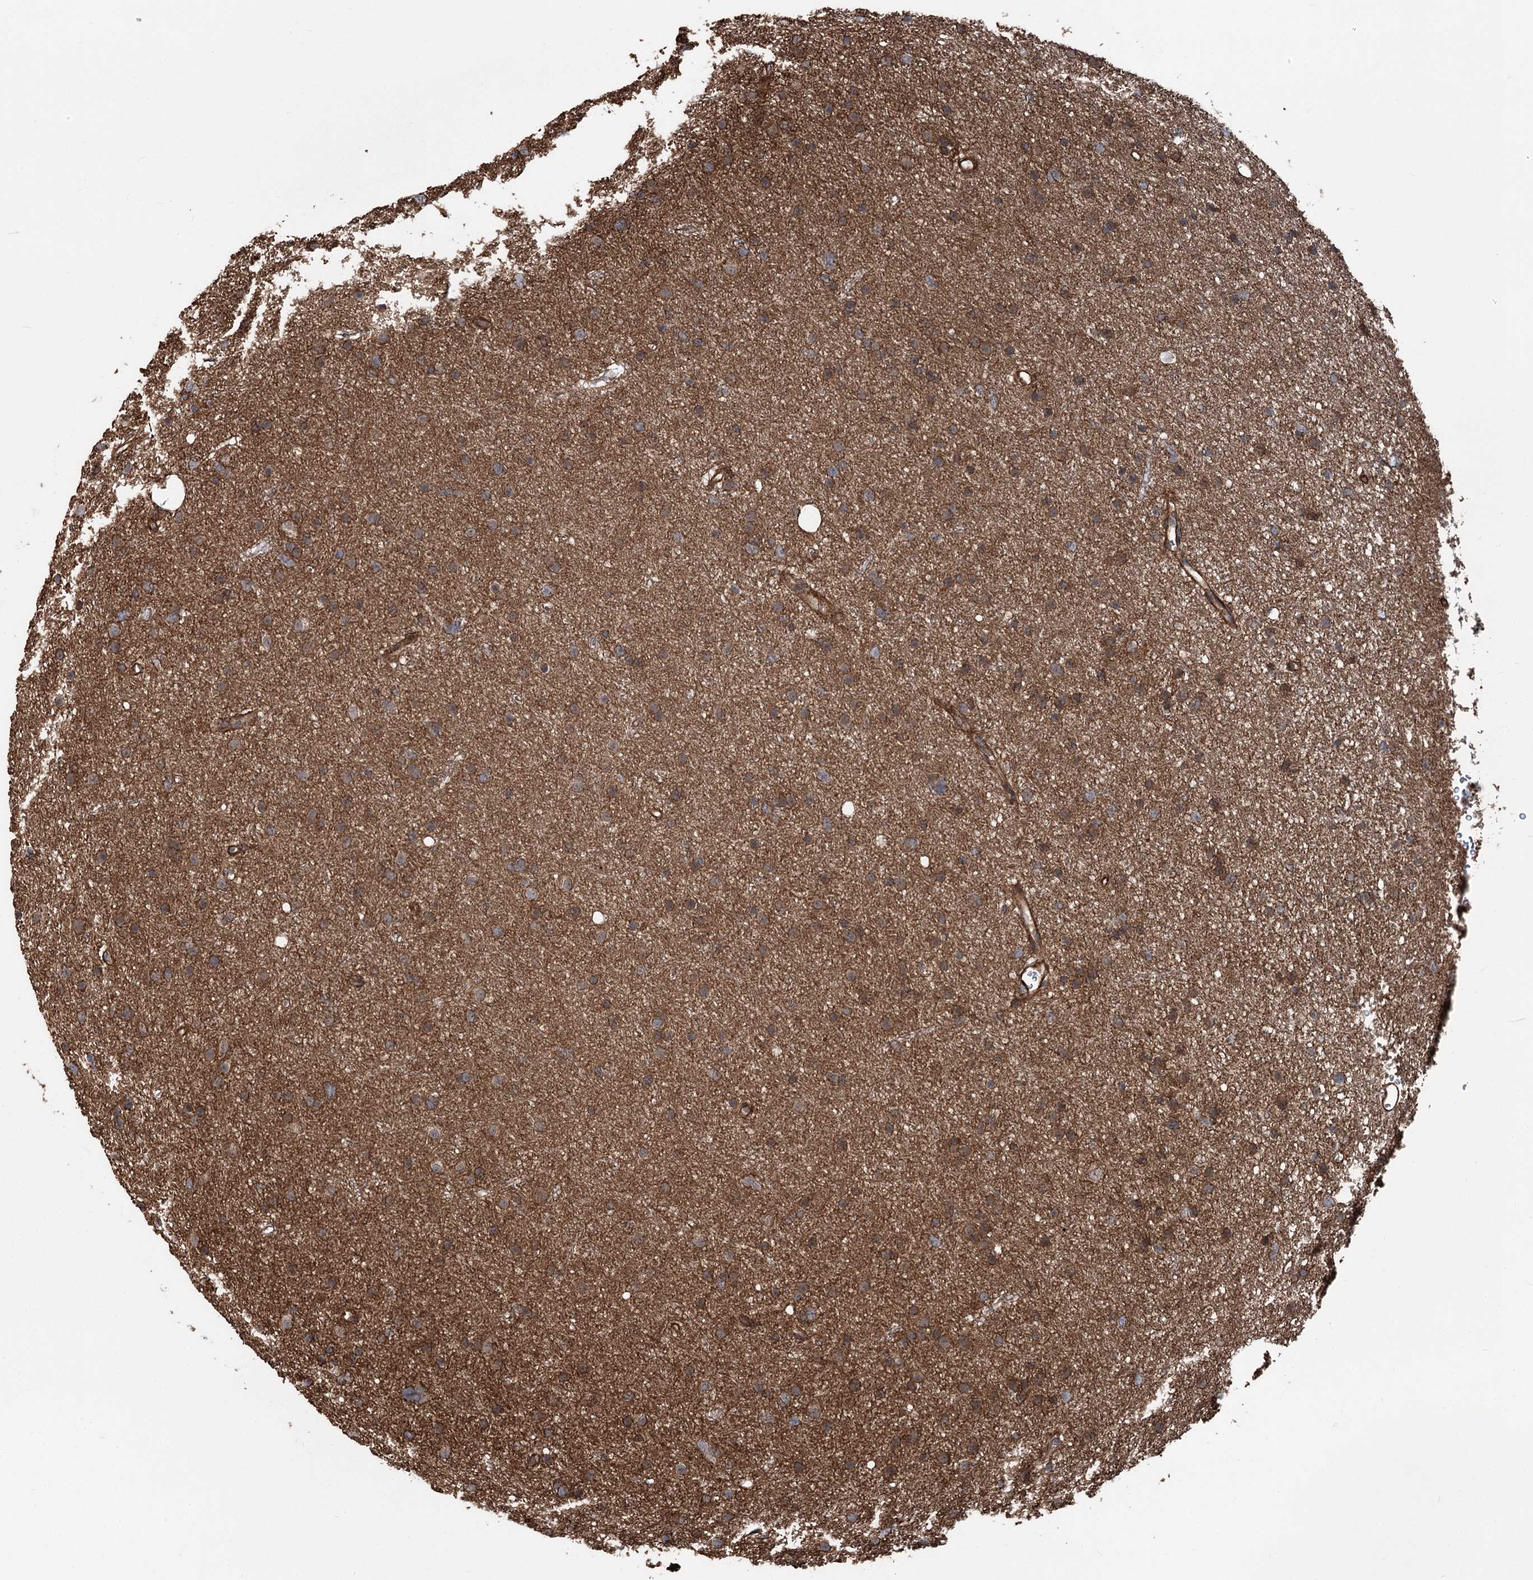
{"staining": {"intensity": "moderate", "quantity": ">75%", "location": "cytoplasmic/membranous"}, "tissue": "glioma", "cell_type": "Tumor cells", "image_type": "cancer", "snomed": [{"axis": "morphology", "description": "Glioma, malignant, Low grade"}, {"axis": "topography", "description": "Cerebral cortex"}], "caption": "Tumor cells exhibit moderate cytoplasmic/membranous positivity in approximately >75% of cells in malignant low-grade glioma.", "gene": "ITFG2", "patient": {"sex": "female", "age": 39}}